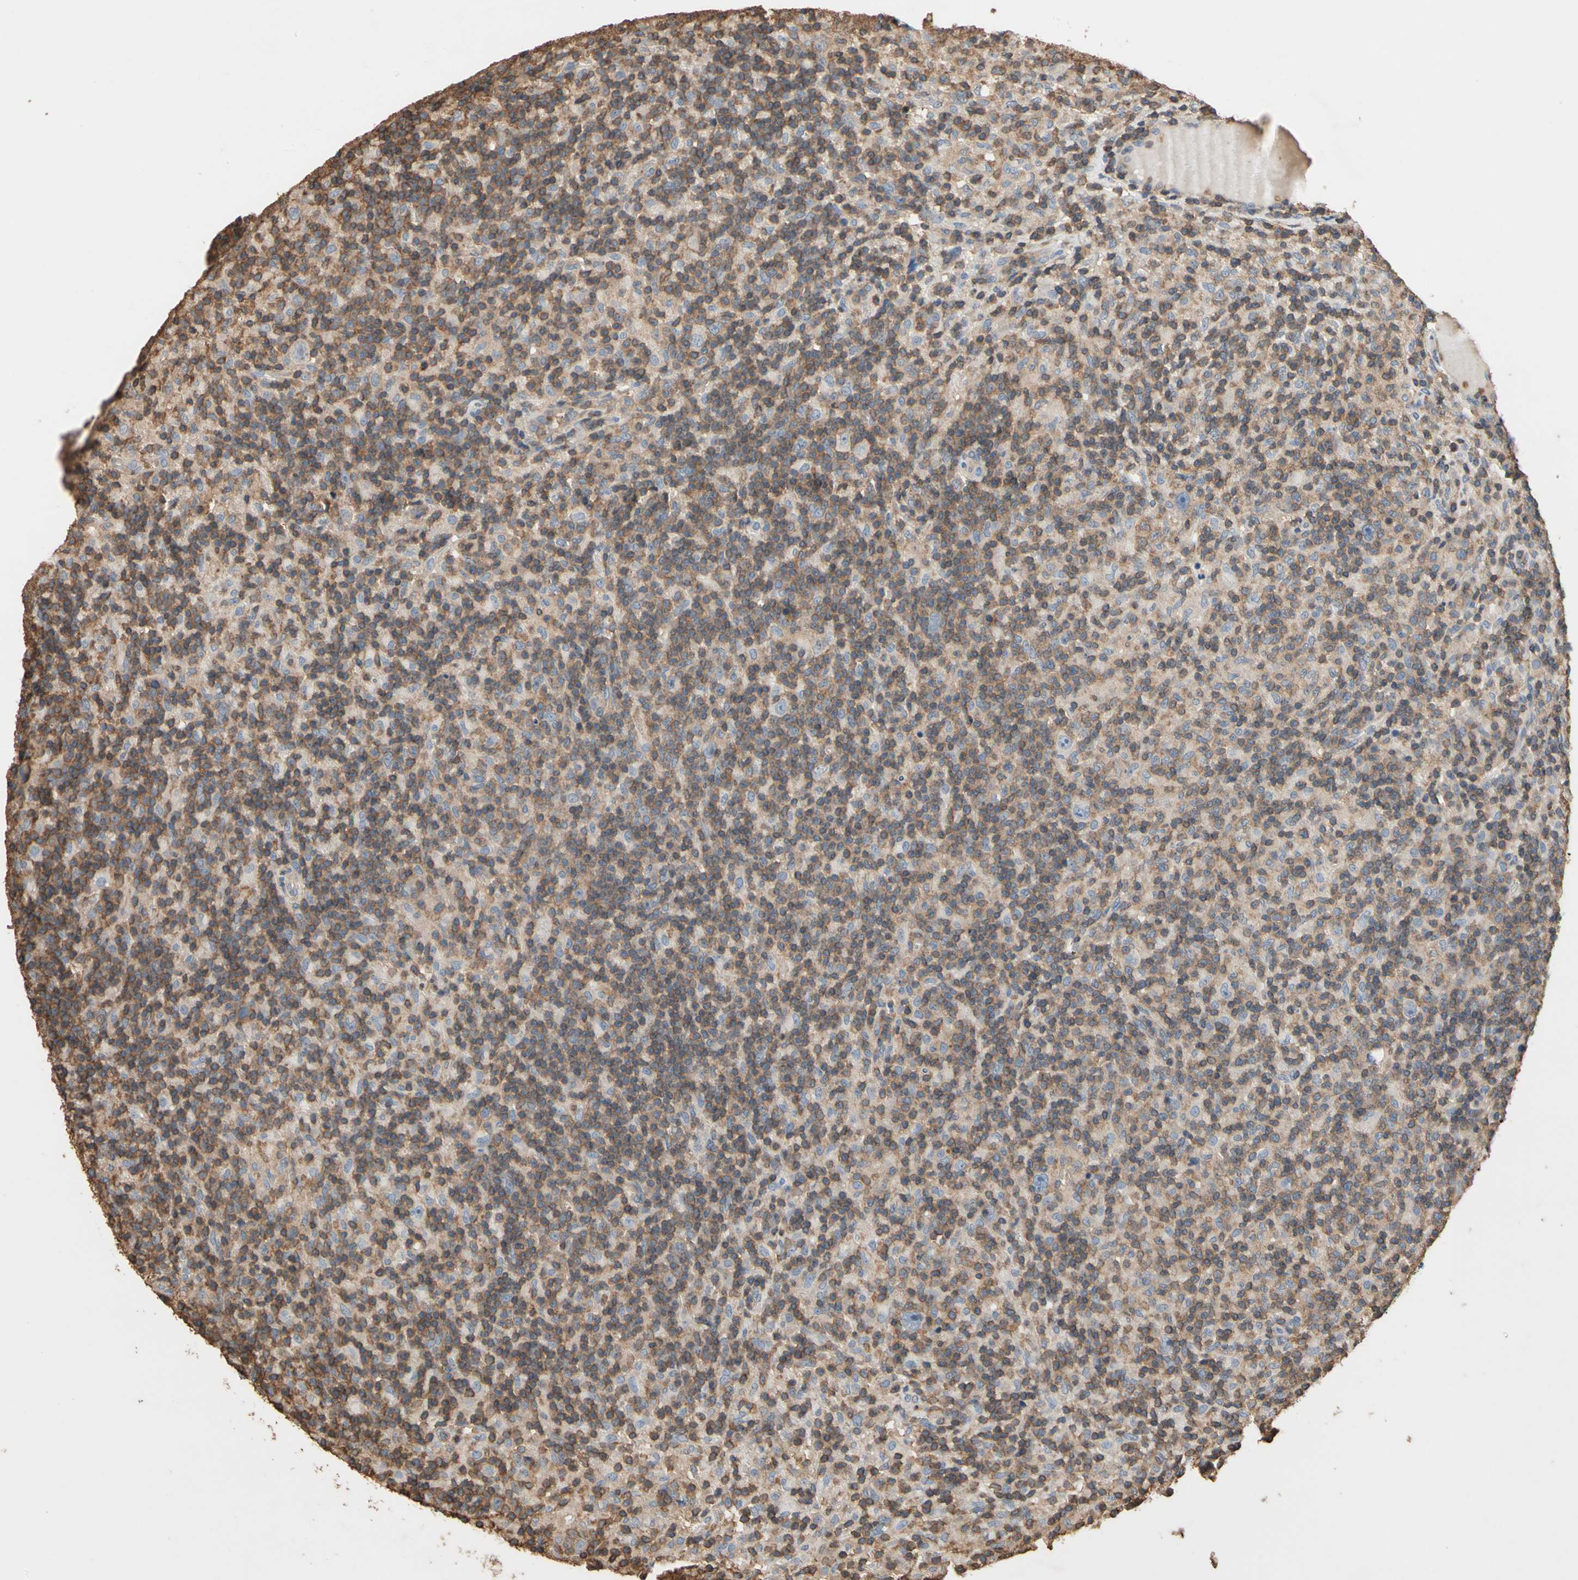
{"staining": {"intensity": "weak", "quantity": "<25%", "location": "cytoplasmic/membranous"}, "tissue": "lymphoma", "cell_type": "Tumor cells", "image_type": "cancer", "snomed": [{"axis": "morphology", "description": "Hodgkin's disease, NOS"}, {"axis": "topography", "description": "Lymph node"}], "caption": "This is an immunohistochemistry histopathology image of human Hodgkin's disease. There is no expression in tumor cells.", "gene": "MAP3K10", "patient": {"sex": "male", "age": 70}}